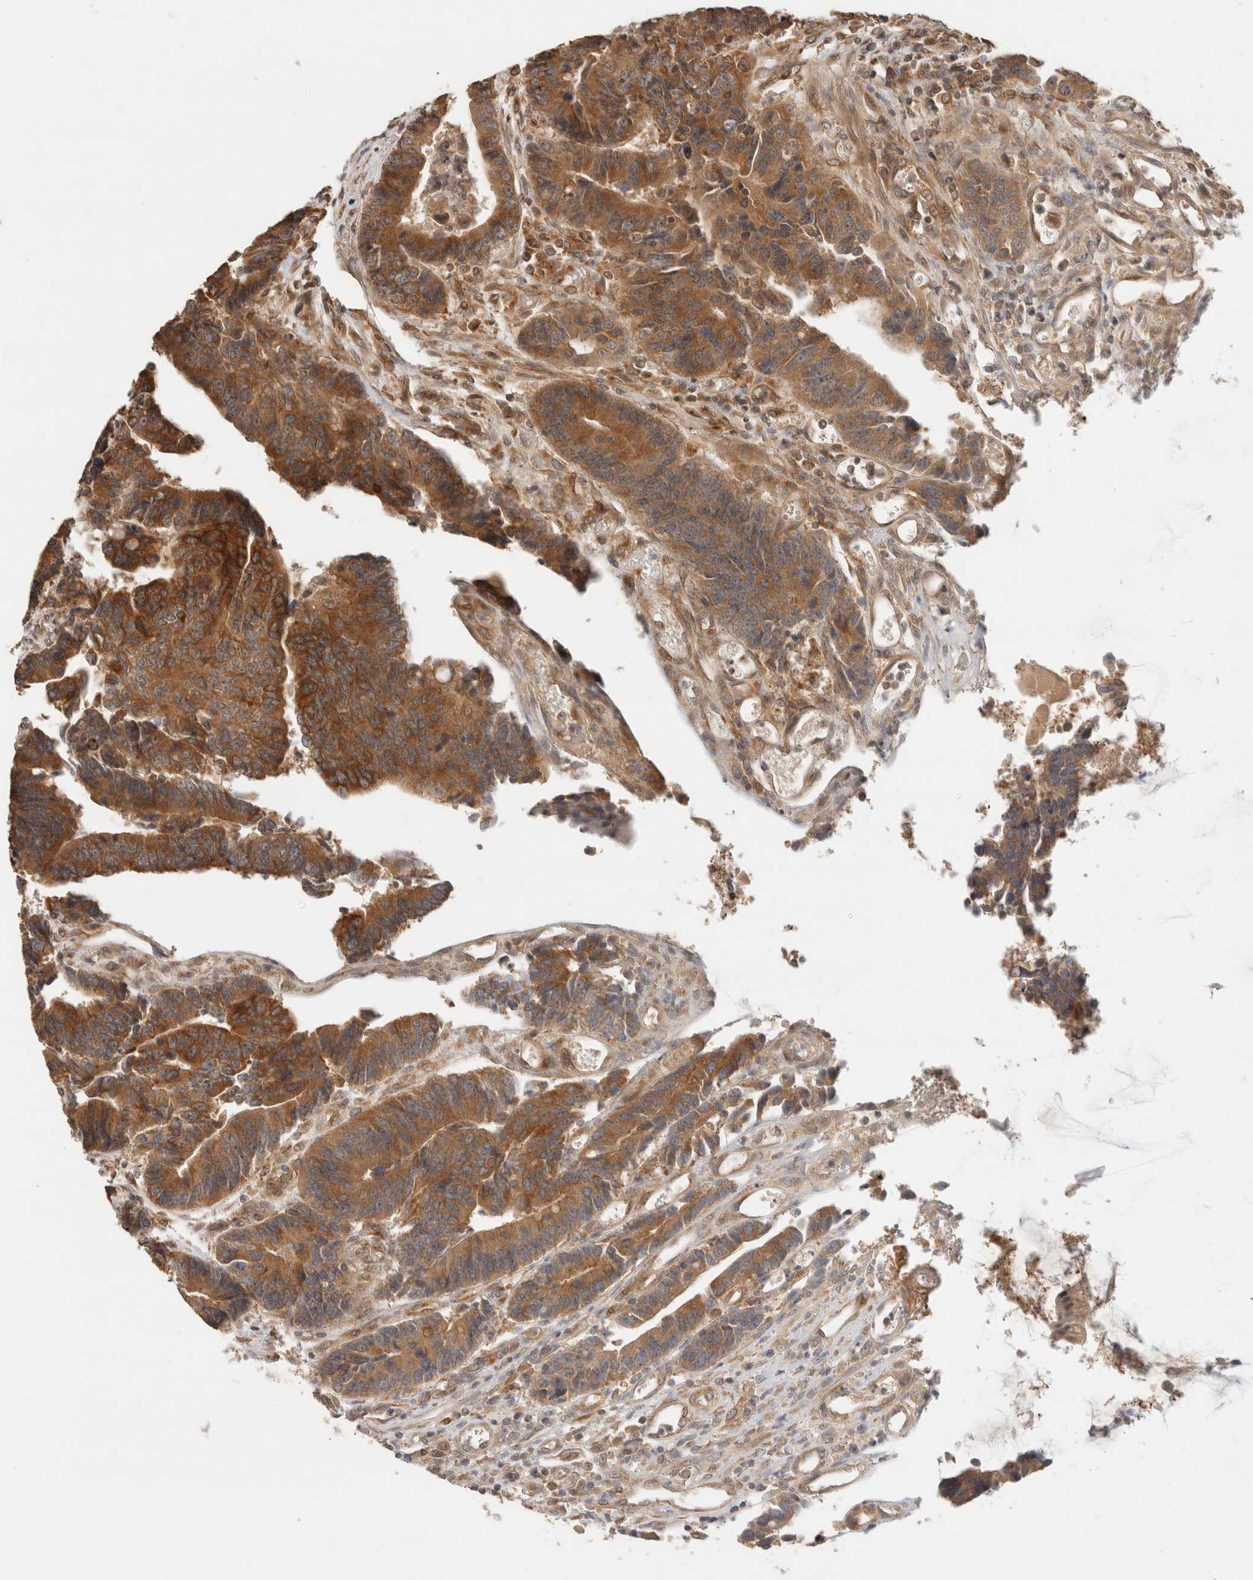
{"staining": {"intensity": "strong", "quantity": ">75%", "location": "cytoplasmic/membranous"}, "tissue": "colorectal cancer", "cell_type": "Tumor cells", "image_type": "cancer", "snomed": [{"axis": "morphology", "description": "Adenocarcinoma, NOS"}, {"axis": "topography", "description": "Rectum"}], "caption": "A brown stain highlights strong cytoplasmic/membranous staining of a protein in colorectal cancer (adenocarcinoma) tumor cells. Ihc stains the protein in brown and the nuclei are stained blue.", "gene": "TACC1", "patient": {"sex": "male", "age": 84}}